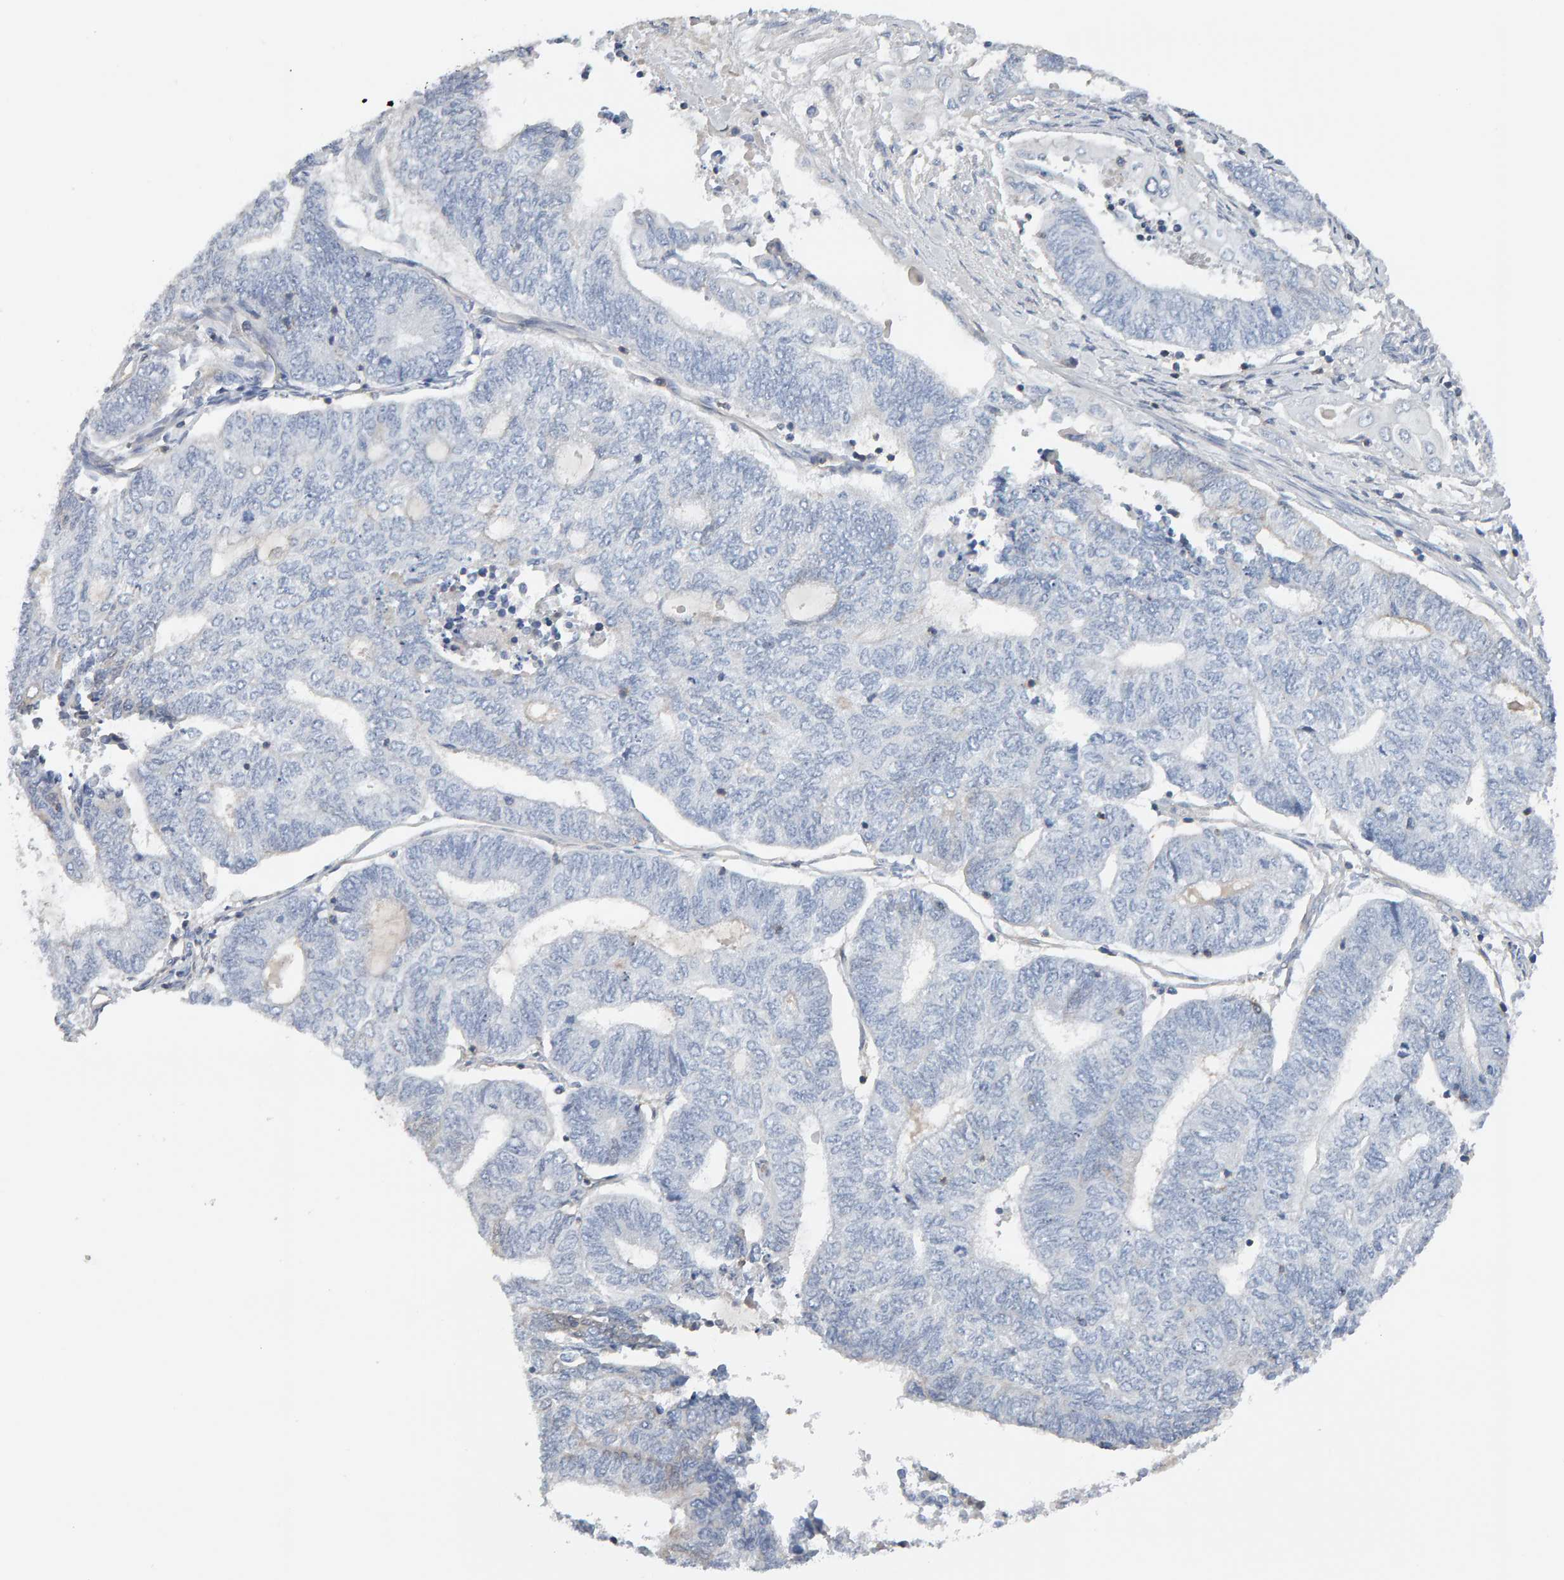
{"staining": {"intensity": "negative", "quantity": "none", "location": "none"}, "tissue": "endometrial cancer", "cell_type": "Tumor cells", "image_type": "cancer", "snomed": [{"axis": "morphology", "description": "Adenocarcinoma, NOS"}, {"axis": "topography", "description": "Uterus"}, {"axis": "topography", "description": "Endometrium"}], "caption": "The image displays no significant positivity in tumor cells of endometrial adenocarcinoma.", "gene": "FYN", "patient": {"sex": "female", "age": 70}}